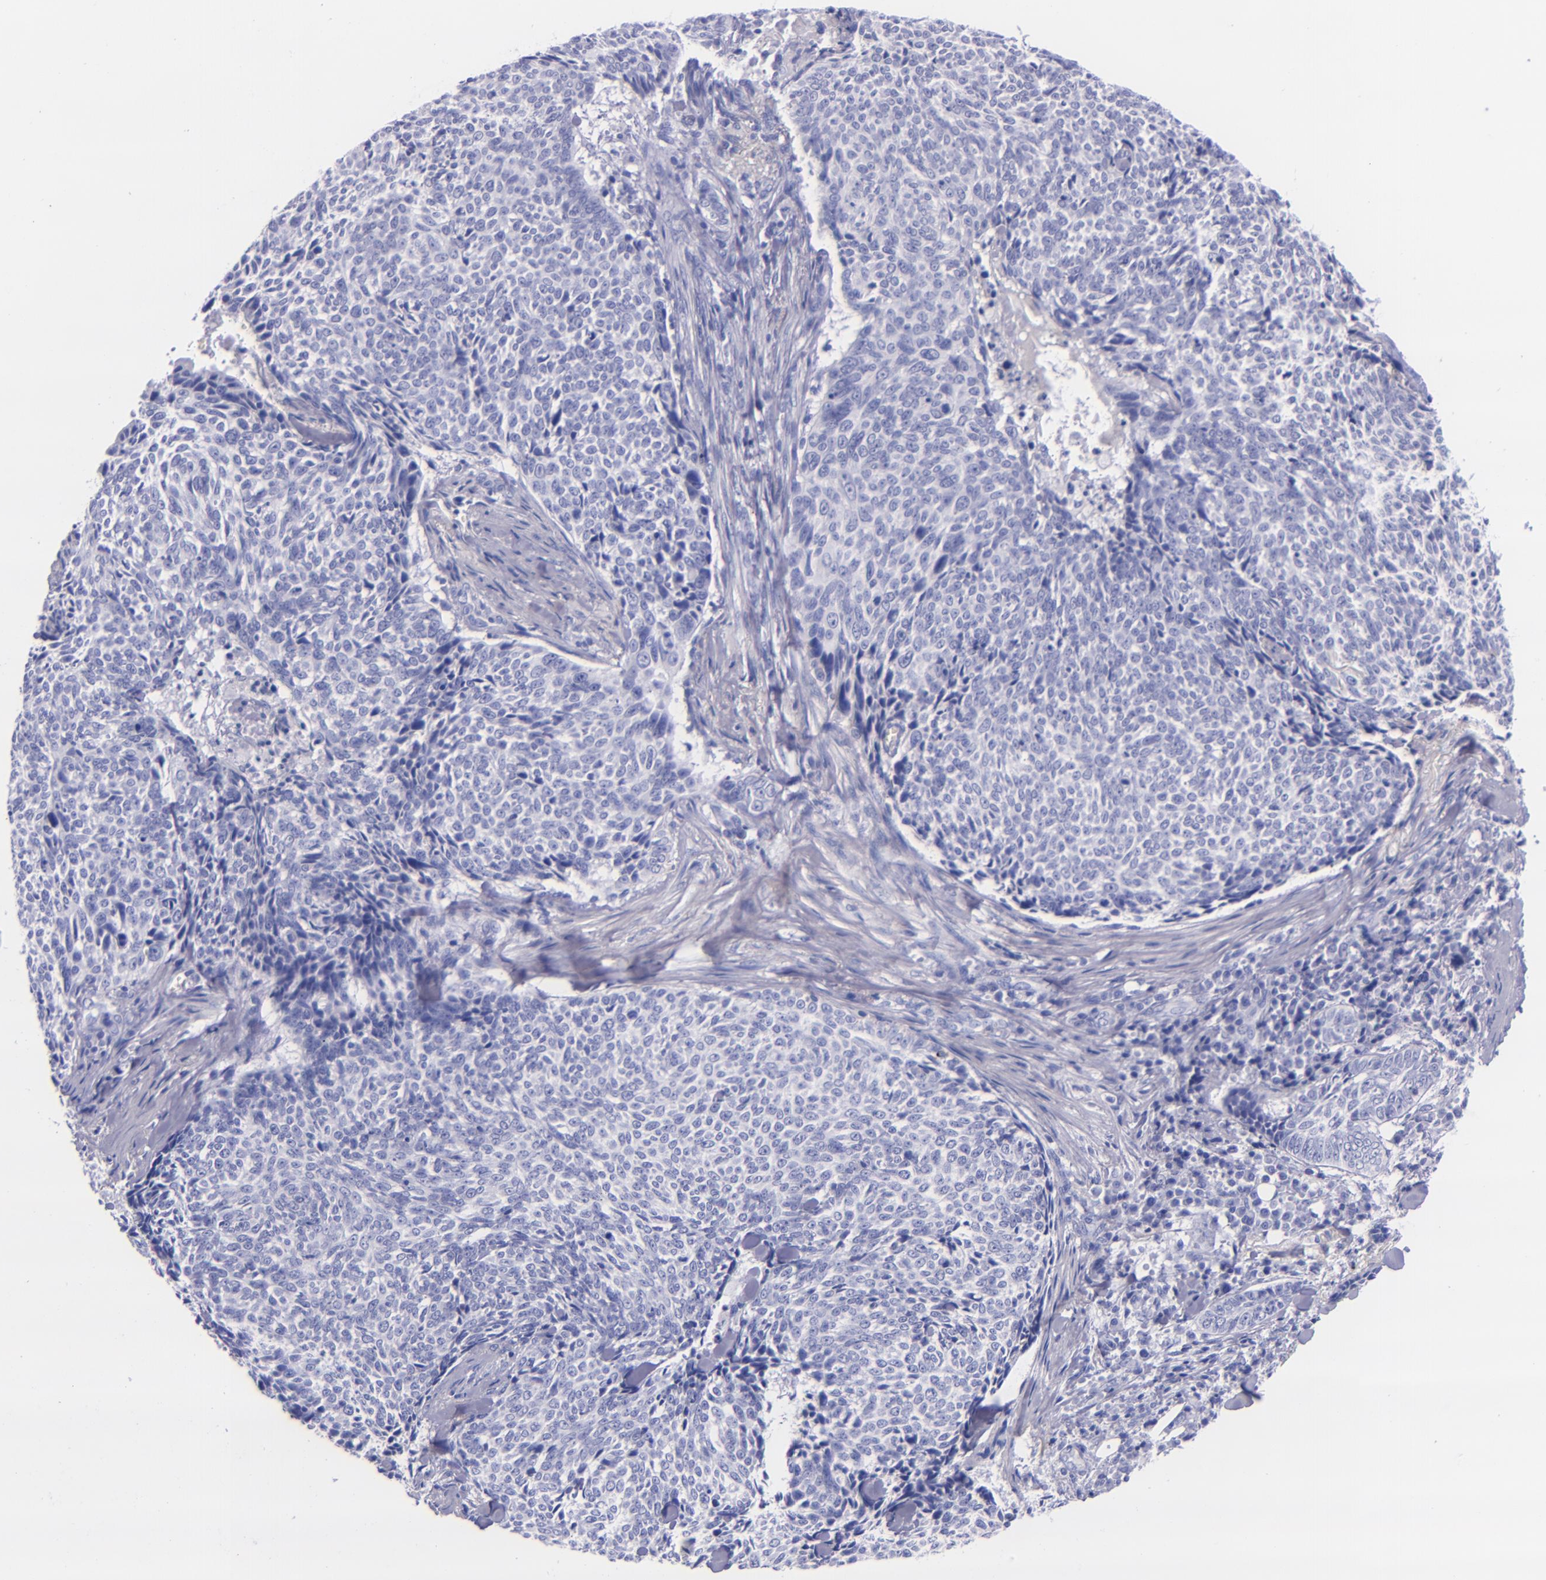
{"staining": {"intensity": "negative", "quantity": "none", "location": "none"}, "tissue": "skin cancer", "cell_type": "Tumor cells", "image_type": "cancer", "snomed": [{"axis": "morphology", "description": "Basal cell carcinoma"}, {"axis": "topography", "description": "Skin"}], "caption": "Immunohistochemistry (IHC) micrograph of neoplastic tissue: human basal cell carcinoma (skin) stained with DAB (3,3'-diaminobenzidine) reveals no significant protein positivity in tumor cells. (DAB immunohistochemistry (IHC) with hematoxylin counter stain).", "gene": "LAG3", "patient": {"sex": "female", "age": 89}}